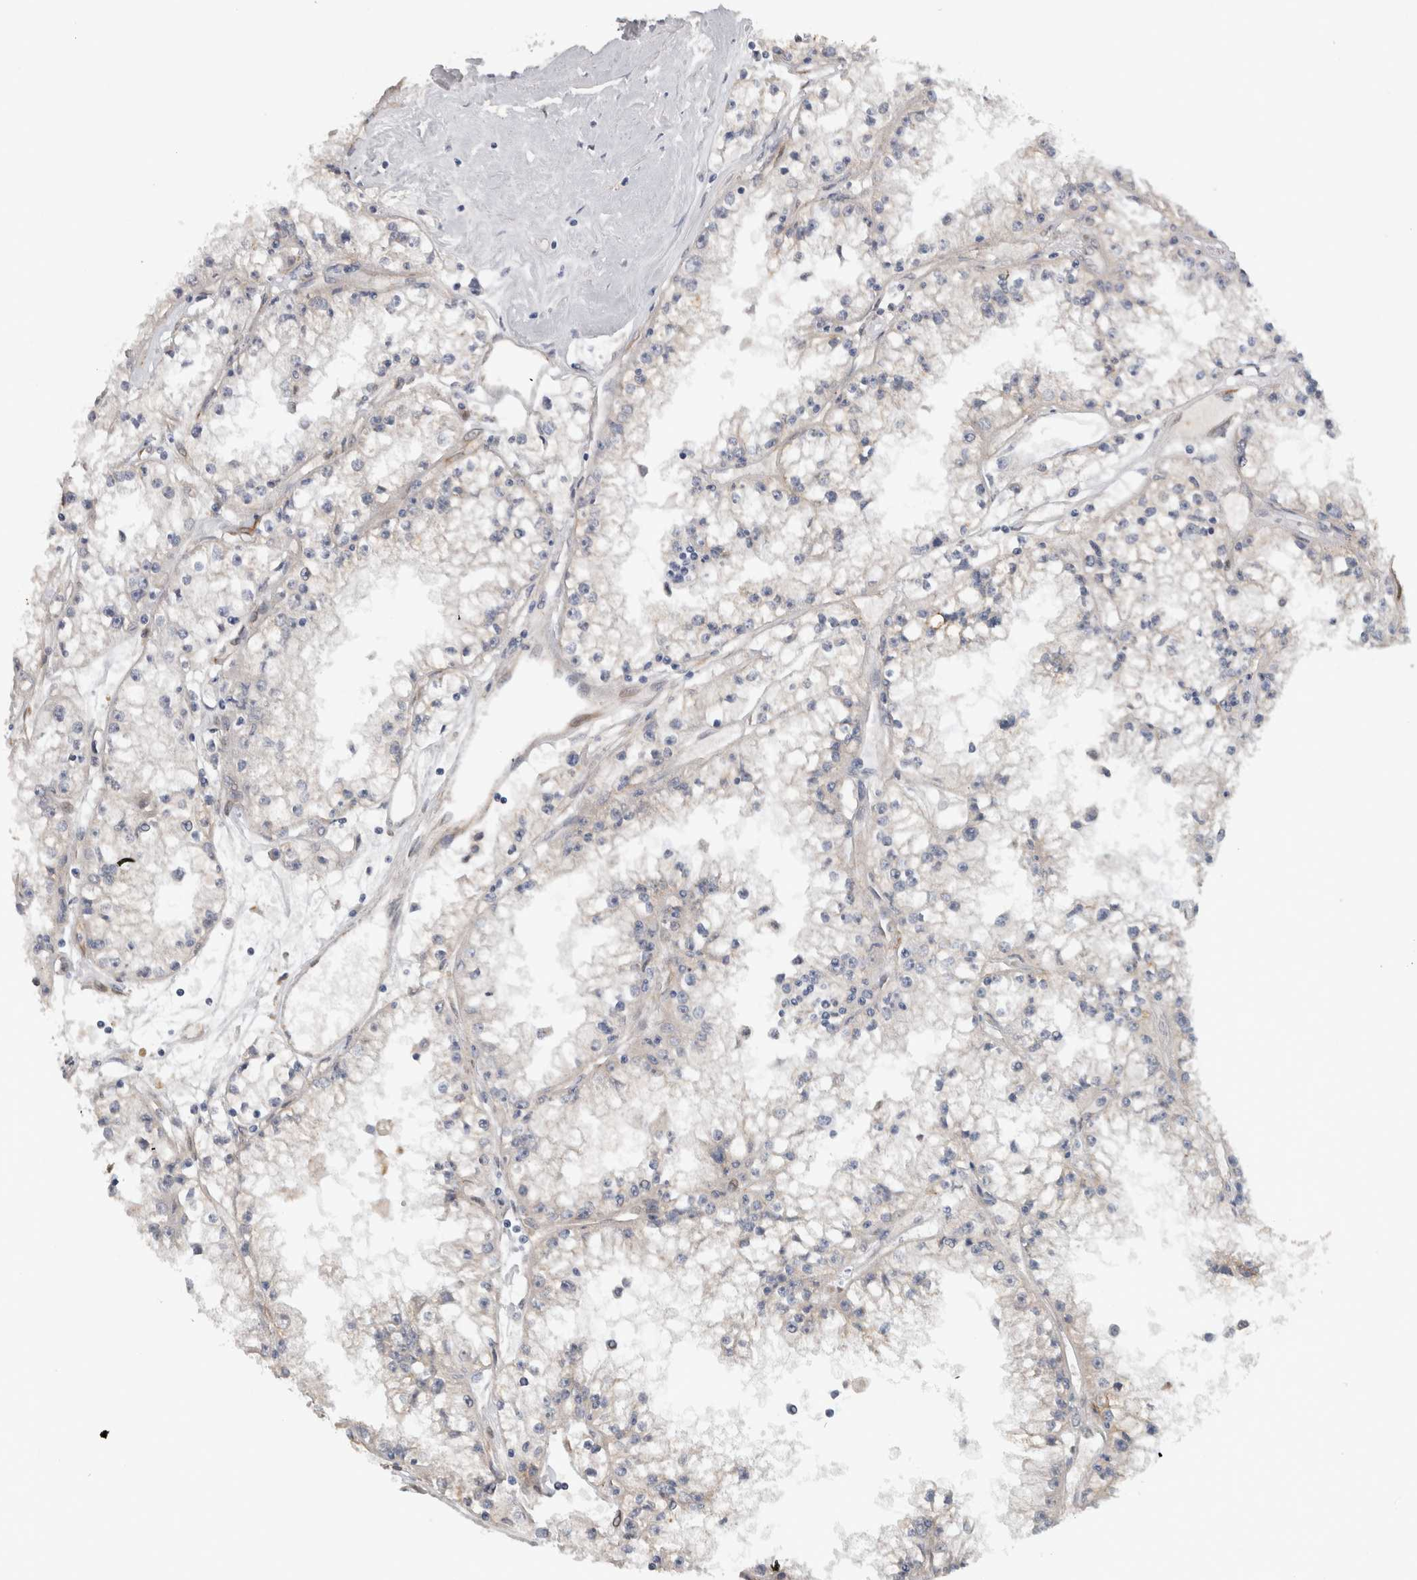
{"staining": {"intensity": "weak", "quantity": "<25%", "location": "cytoplasmic/membranous"}, "tissue": "renal cancer", "cell_type": "Tumor cells", "image_type": "cancer", "snomed": [{"axis": "morphology", "description": "Adenocarcinoma, NOS"}, {"axis": "topography", "description": "Kidney"}], "caption": "This is an IHC photomicrograph of human renal adenocarcinoma. There is no staining in tumor cells.", "gene": "PRXL2A", "patient": {"sex": "male", "age": 56}}